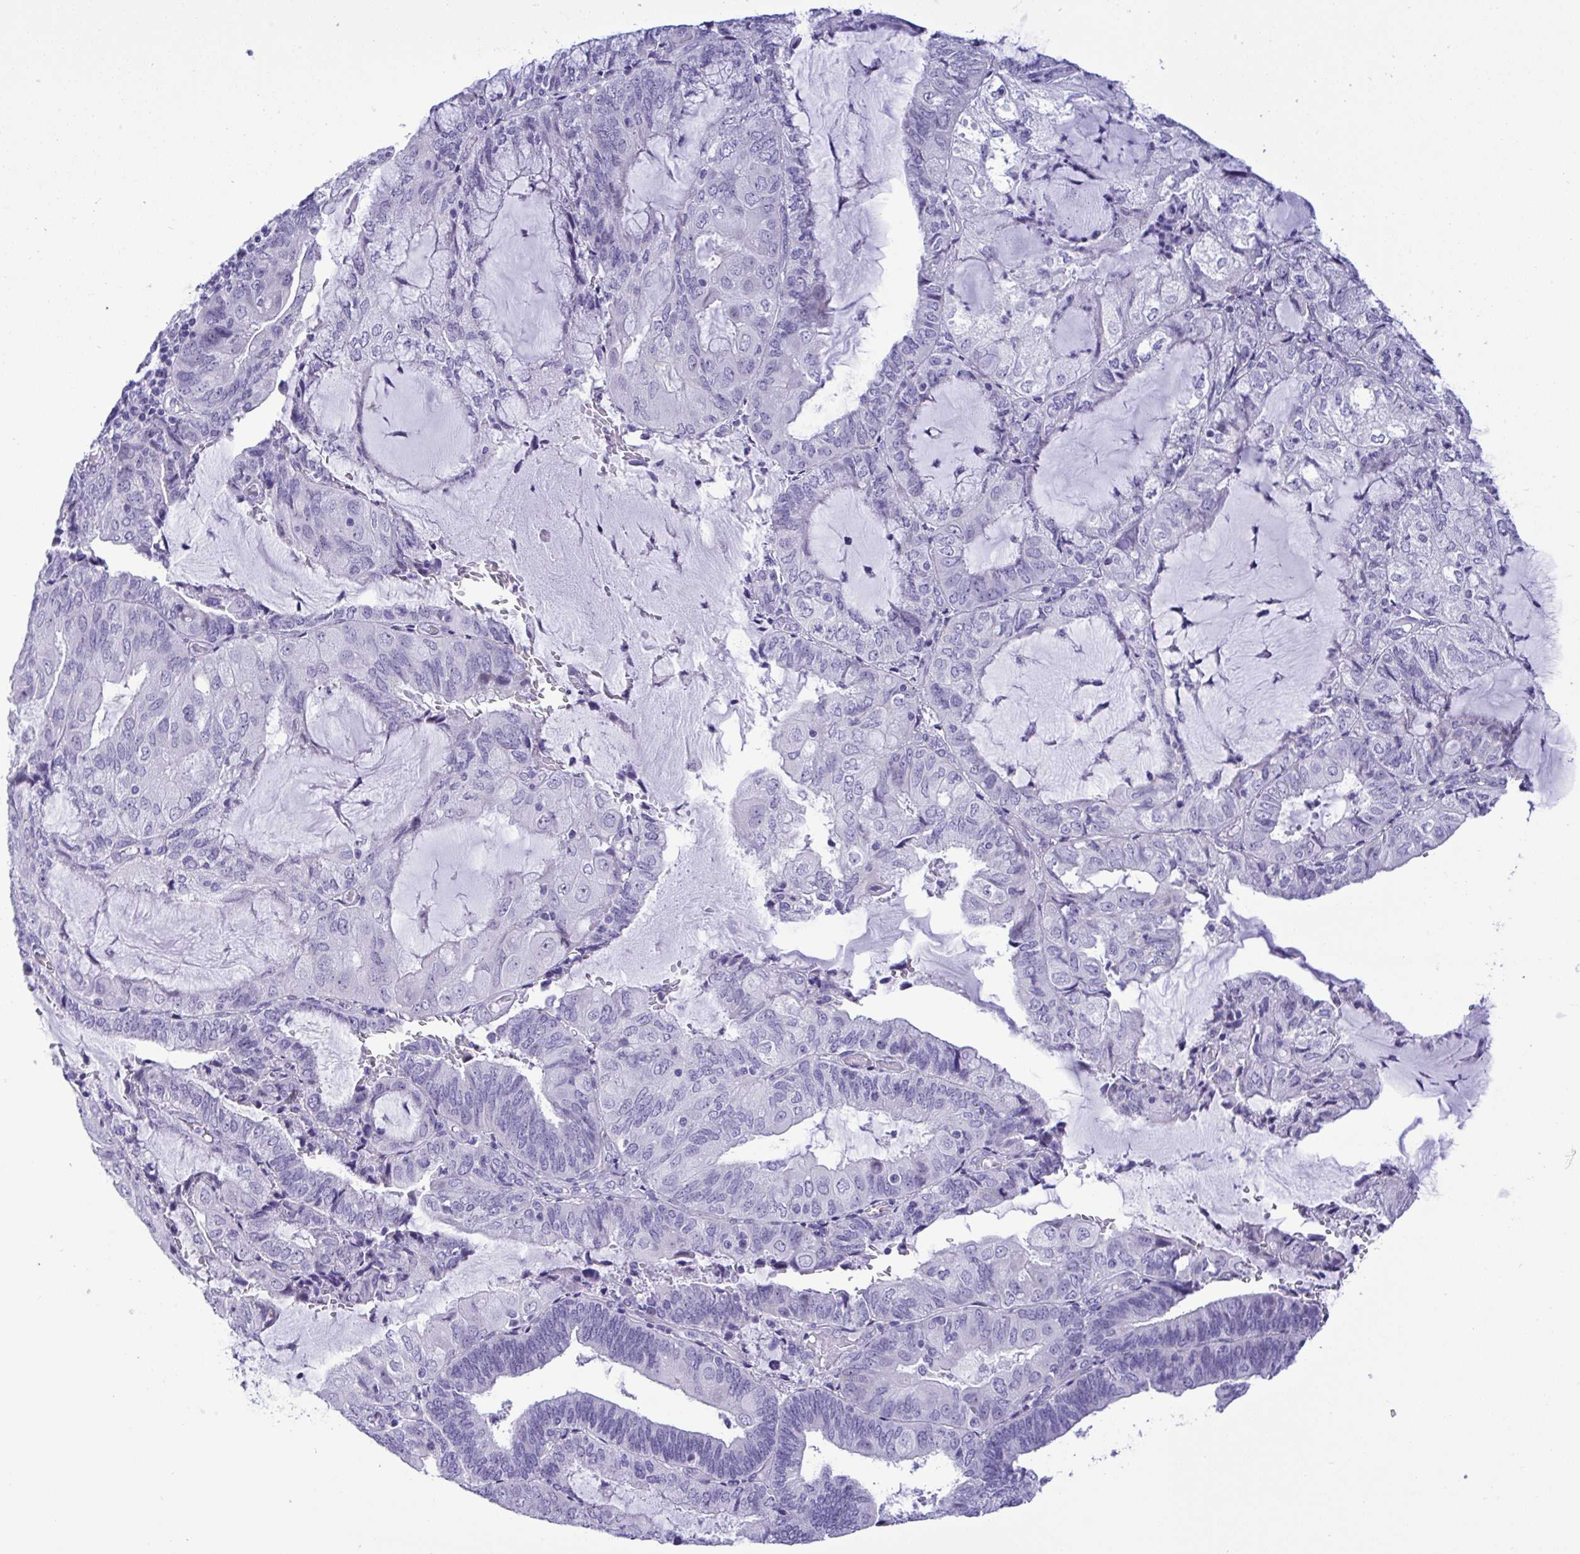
{"staining": {"intensity": "negative", "quantity": "none", "location": "none"}, "tissue": "endometrial cancer", "cell_type": "Tumor cells", "image_type": "cancer", "snomed": [{"axis": "morphology", "description": "Adenocarcinoma, NOS"}, {"axis": "topography", "description": "Endometrium"}], "caption": "Tumor cells are negative for protein expression in human adenocarcinoma (endometrial).", "gene": "YBX2", "patient": {"sex": "female", "age": 81}}